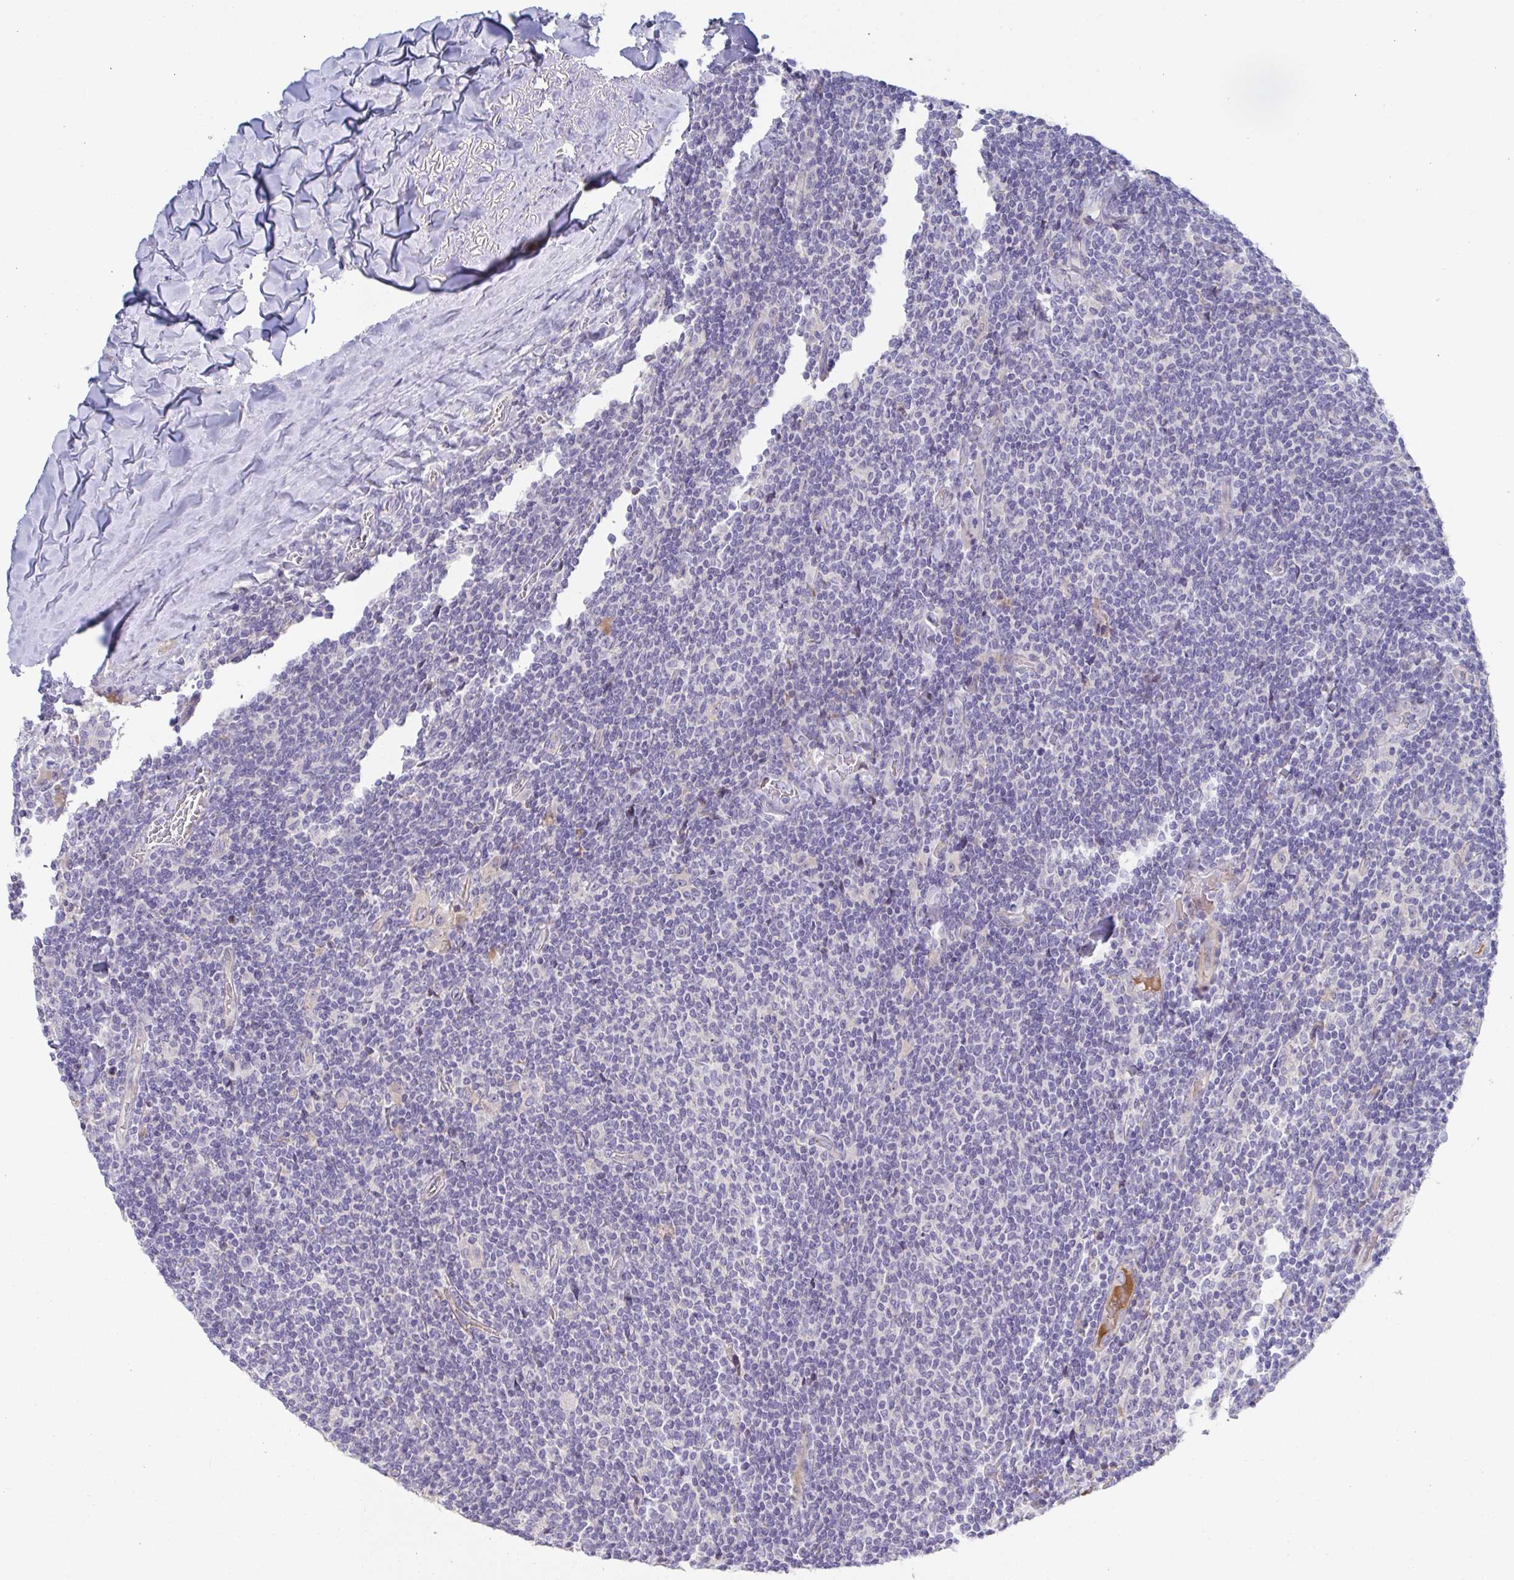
{"staining": {"intensity": "negative", "quantity": "none", "location": "none"}, "tissue": "lymphoma", "cell_type": "Tumor cells", "image_type": "cancer", "snomed": [{"axis": "morphology", "description": "Malignant lymphoma, non-Hodgkin's type, Low grade"}, {"axis": "topography", "description": "Lymph node"}], "caption": "Micrograph shows no protein staining in tumor cells of lymphoma tissue. The staining was performed using DAB (3,3'-diaminobenzidine) to visualize the protein expression in brown, while the nuclei were stained in blue with hematoxylin (Magnification: 20x).", "gene": "ANO5", "patient": {"sex": "male", "age": 52}}